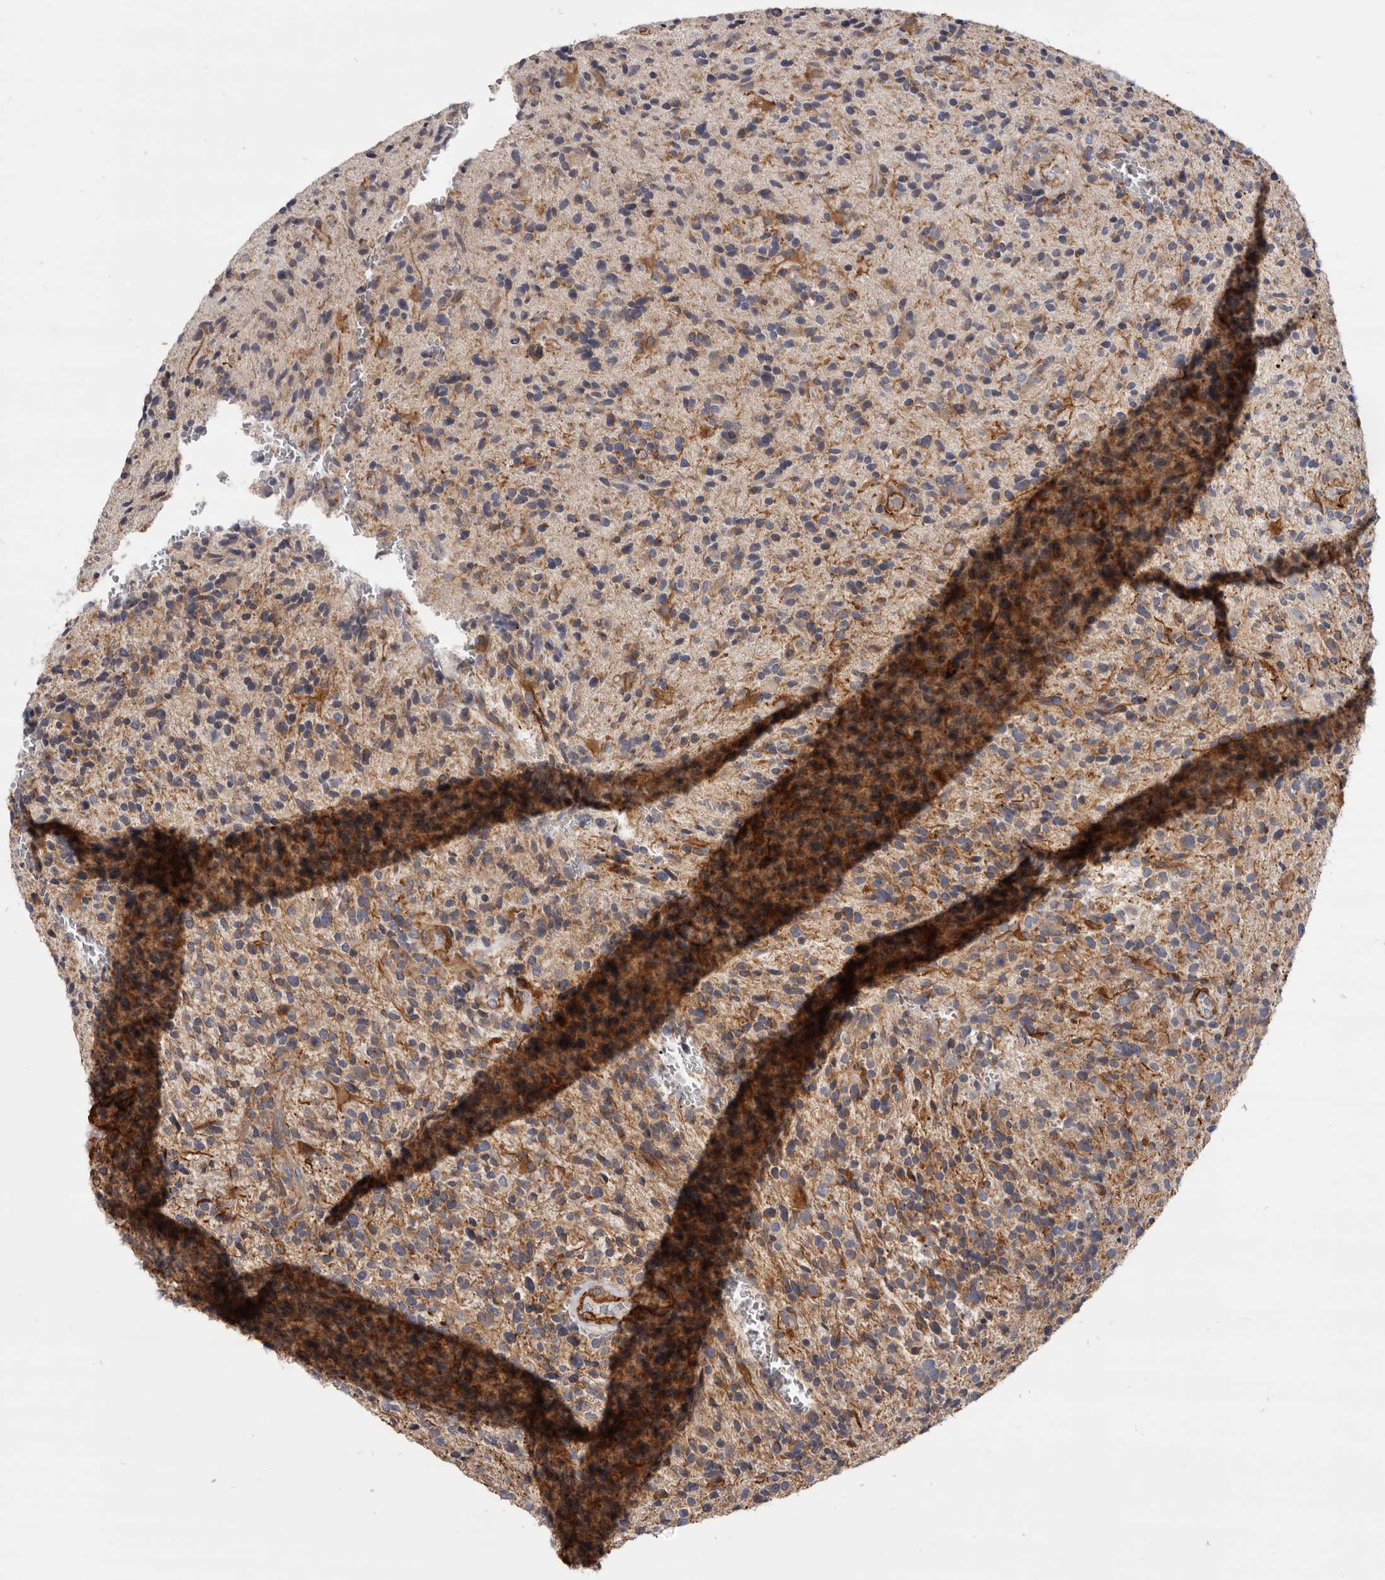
{"staining": {"intensity": "moderate", "quantity": "<25%", "location": "cytoplasmic/membranous"}, "tissue": "glioma", "cell_type": "Tumor cells", "image_type": "cancer", "snomed": [{"axis": "morphology", "description": "Glioma, malignant, High grade"}, {"axis": "topography", "description": "Brain"}], "caption": "Malignant high-grade glioma tissue displays moderate cytoplasmic/membranous positivity in approximately <25% of tumor cells, visualized by immunohistochemistry. (Stains: DAB (3,3'-diaminobenzidine) in brown, nuclei in blue, Microscopy: brightfield microscopy at high magnification).", "gene": "CGN", "patient": {"sex": "male", "age": 72}}